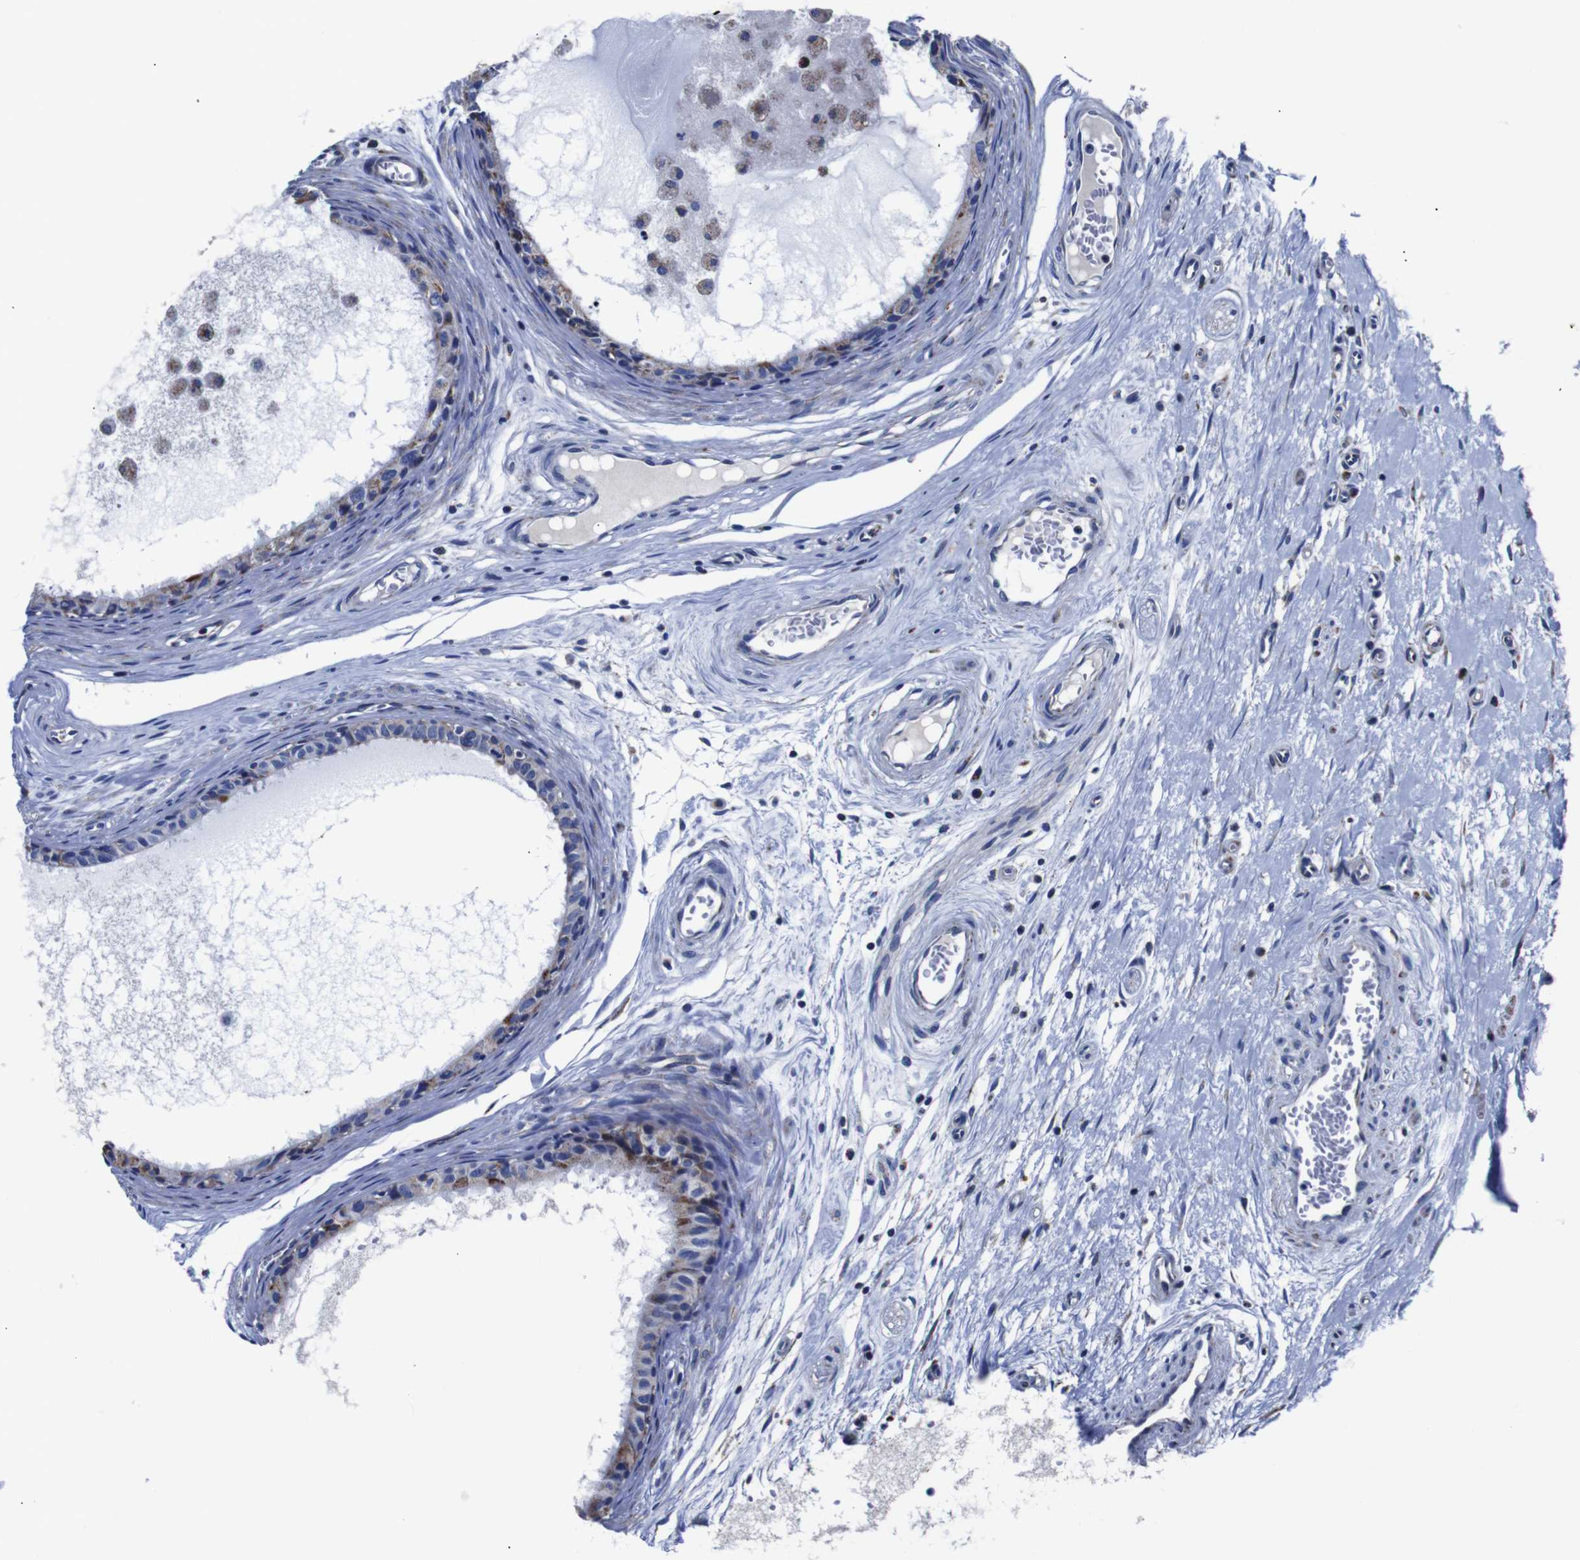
{"staining": {"intensity": "moderate", "quantity": "25%-75%", "location": "cytoplasmic/membranous"}, "tissue": "epididymis", "cell_type": "Glandular cells", "image_type": "normal", "snomed": [{"axis": "morphology", "description": "Normal tissue, NOS"}, {"axis": "morphology", "description": "Inflammation, NOS"}, {"axis": "topography", "description": "Epididymis"}], "caption": "Protein expression analysis of unremarkable human epididymis reveals moderate cytoplasmic/membranous expression in about 25%-75% of glandular cells.", "gene": "FKBP9", "patient": {"sex": "male", "age": 85}}